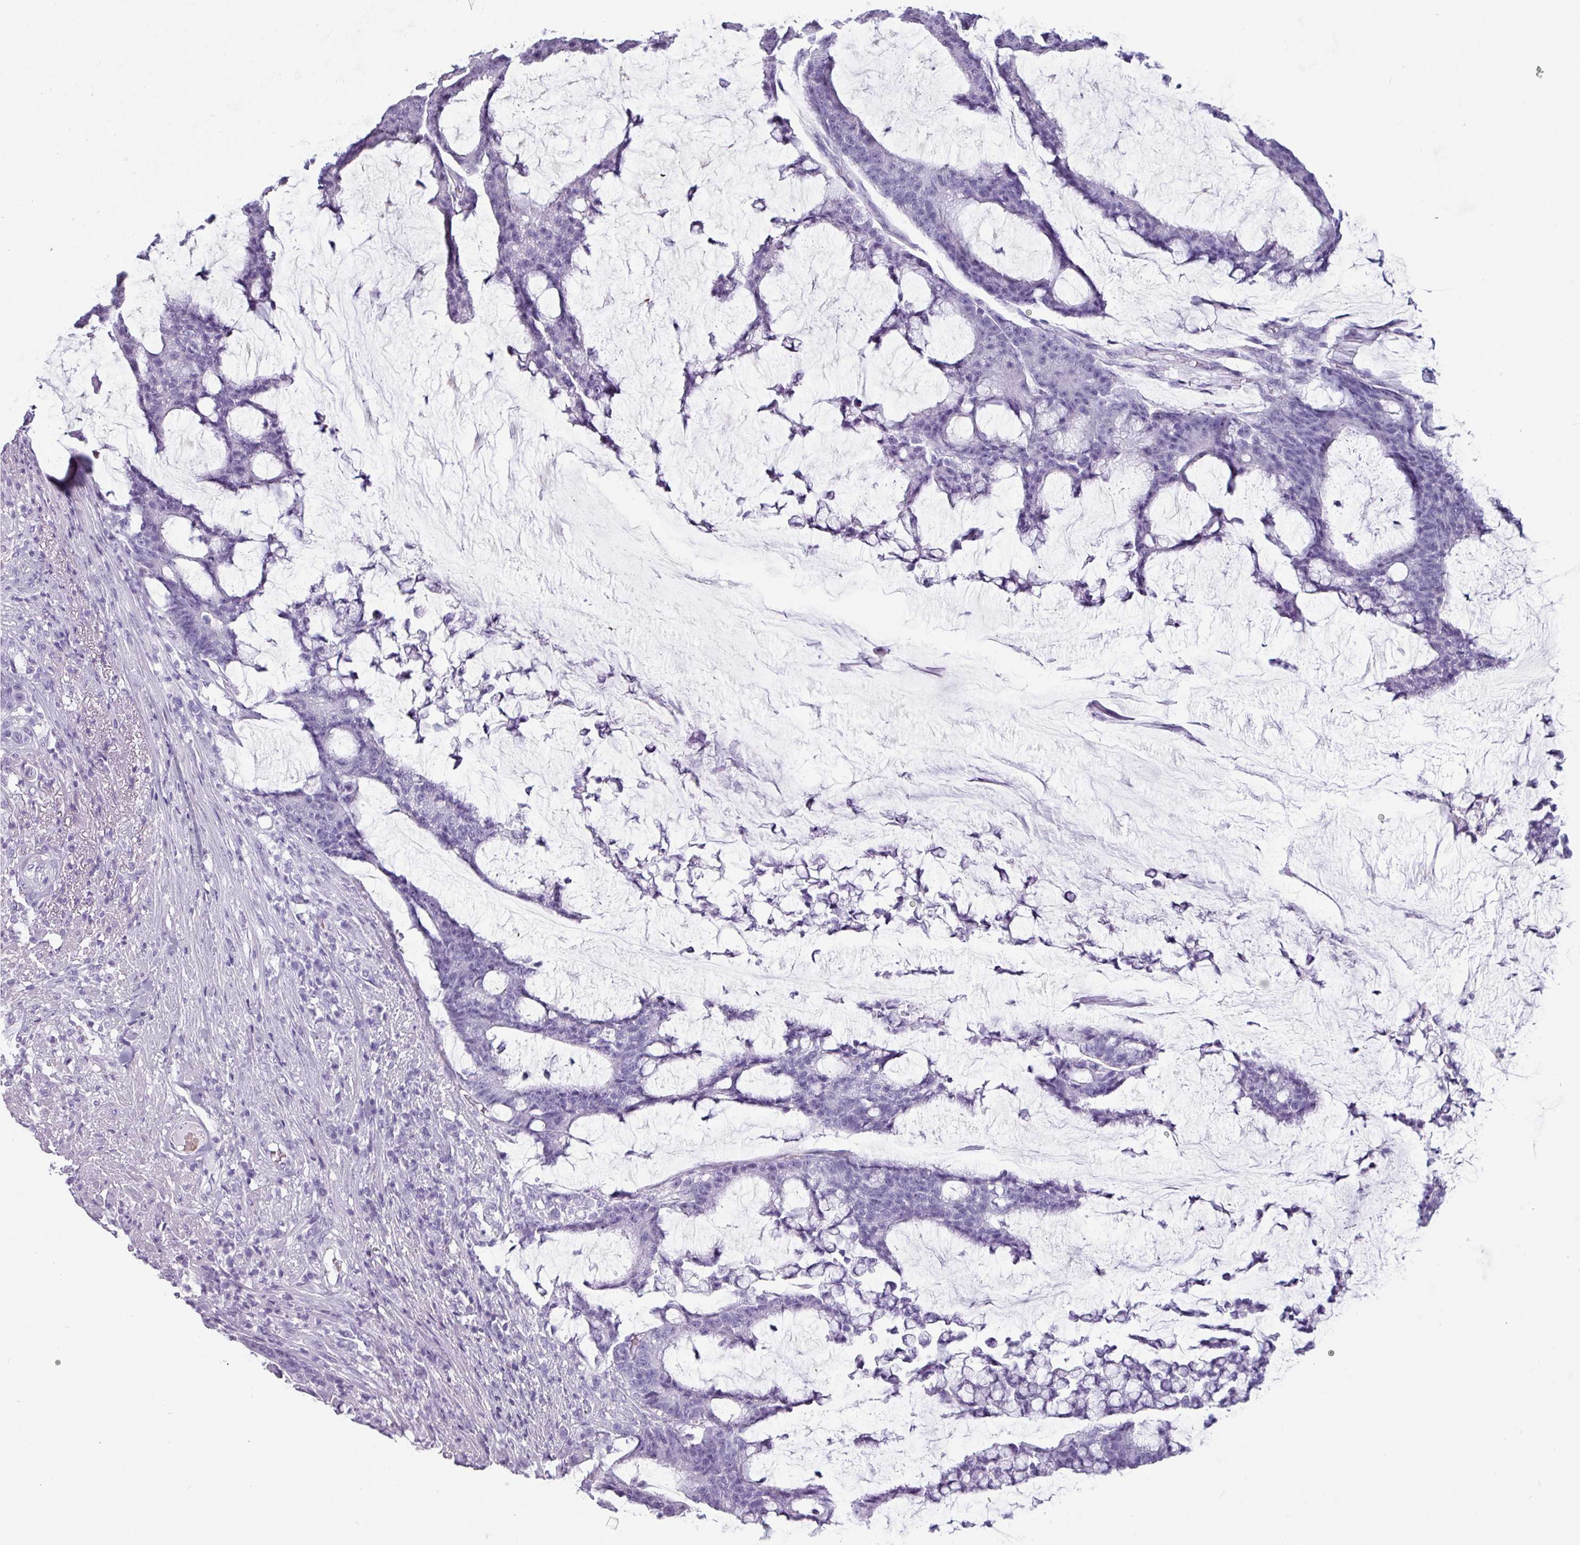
{"staining": {"intensity": "negative", "quantity": "none", "location": "none"}, "tissue": "colorectal cancer", "cell_type": "Tumor cells", "image_type": "cancer", "snomed": [{"axis": "morphology", "description": "Adenocarcinoma, NOS"}, {"axis": "topography", "description": "Colon"}], "caption": "Tumor cells show no significant protein expression in colorectal adenocarcinoma. The staining is performed using DAB brown chromogen with nuclei counter-stained in using hematoxylin.", "gene": "CRYBB2", "patient": {"sex": "female", "age": 84}}